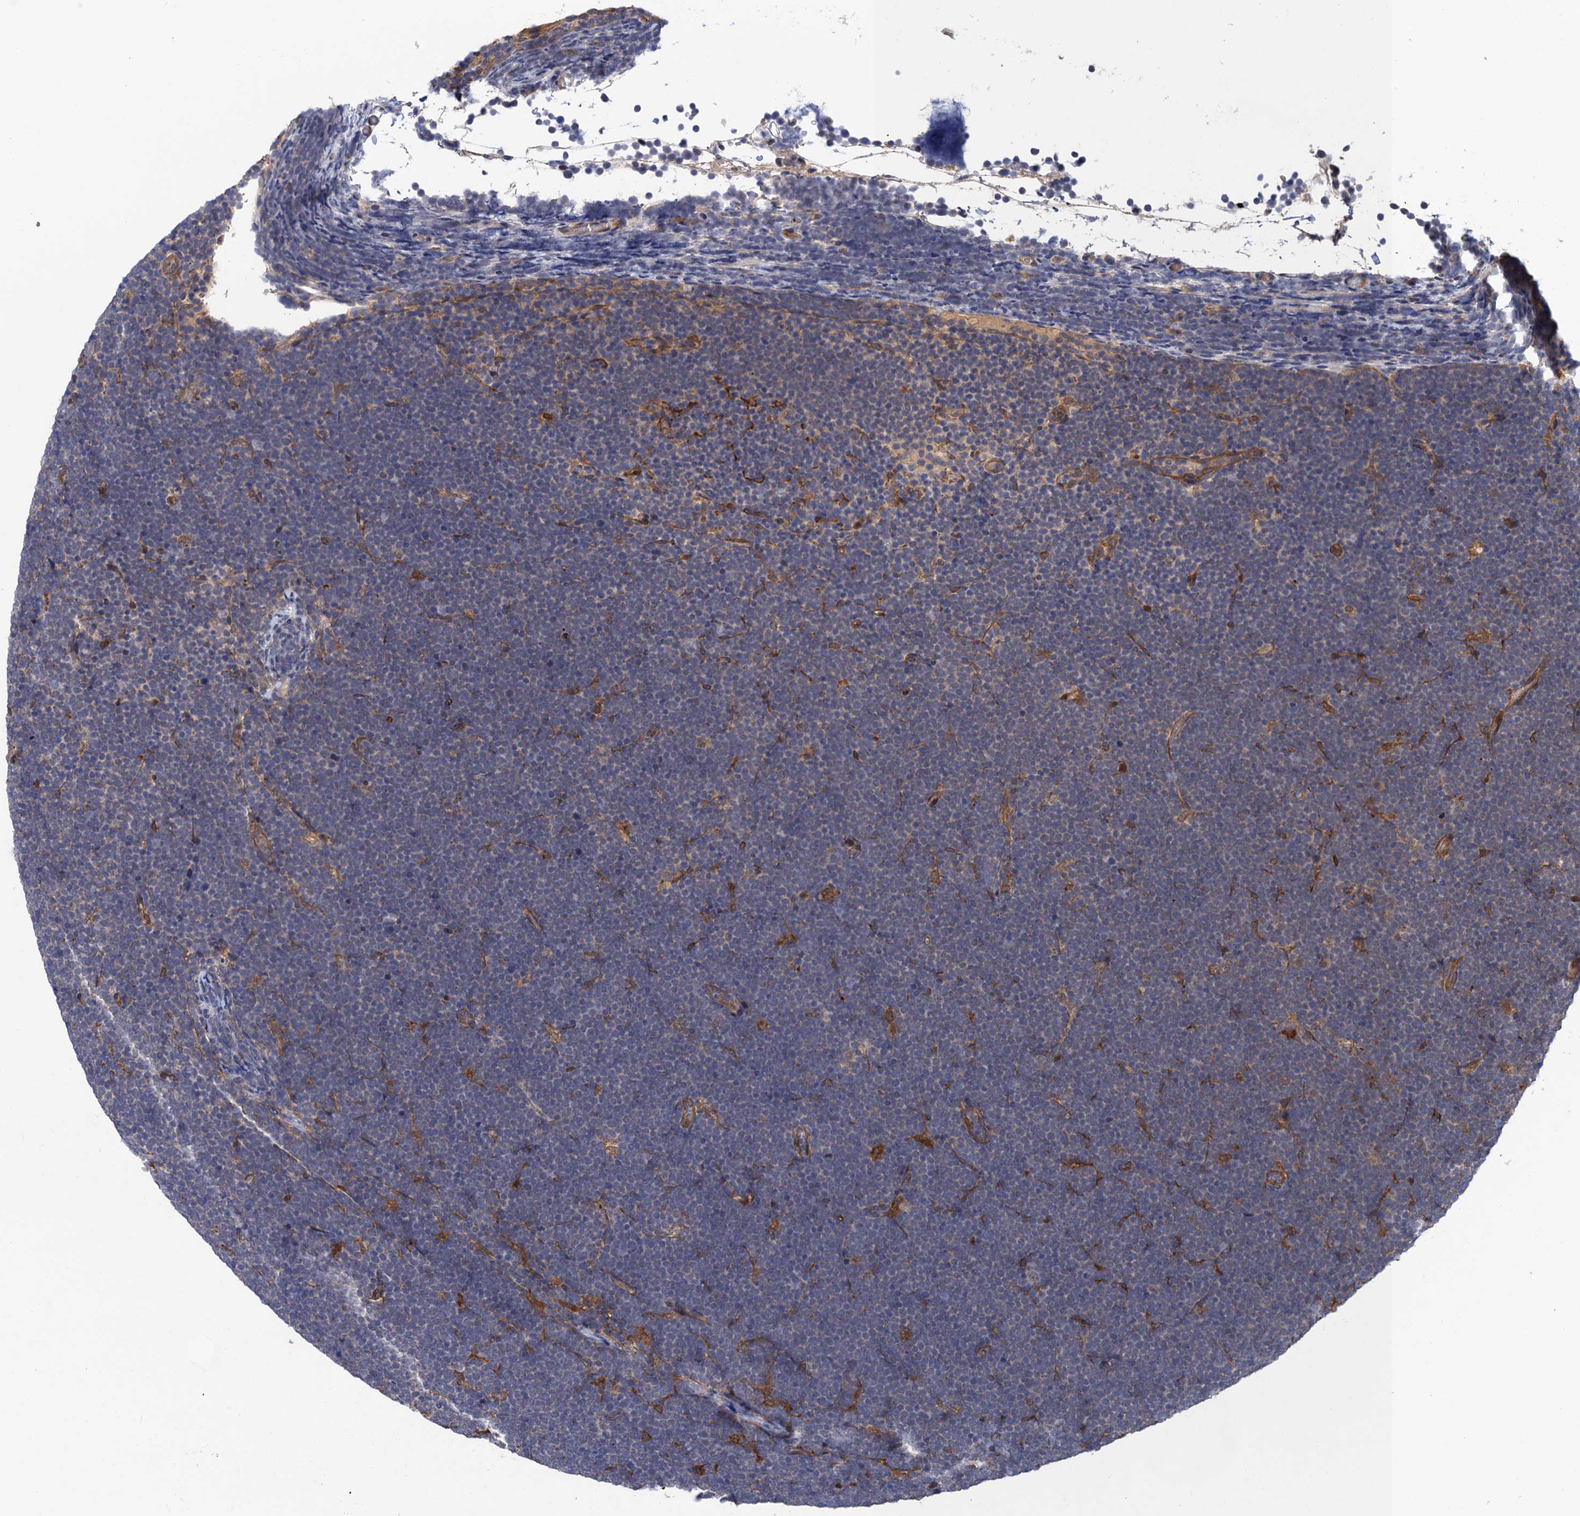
{"staining": {"intensity": "negative", "quantity": "none", "location": "none"}, "tissue": "lymphoma", "cell_type": "Tumor cells", "image_type": "cancer", "snomed": [{"axis": "morphology", "description": "Malignant lymphoma, non-Hodgkin's type, High grade"}, {"axis": "topography", "description": "Lymph node"}], "caption": "This is a image of IHC staining of lymphoma, which shows no positivity in tumor cells.", "gene": "NEK8", "patient": {"sex": "male", "age": 13}}